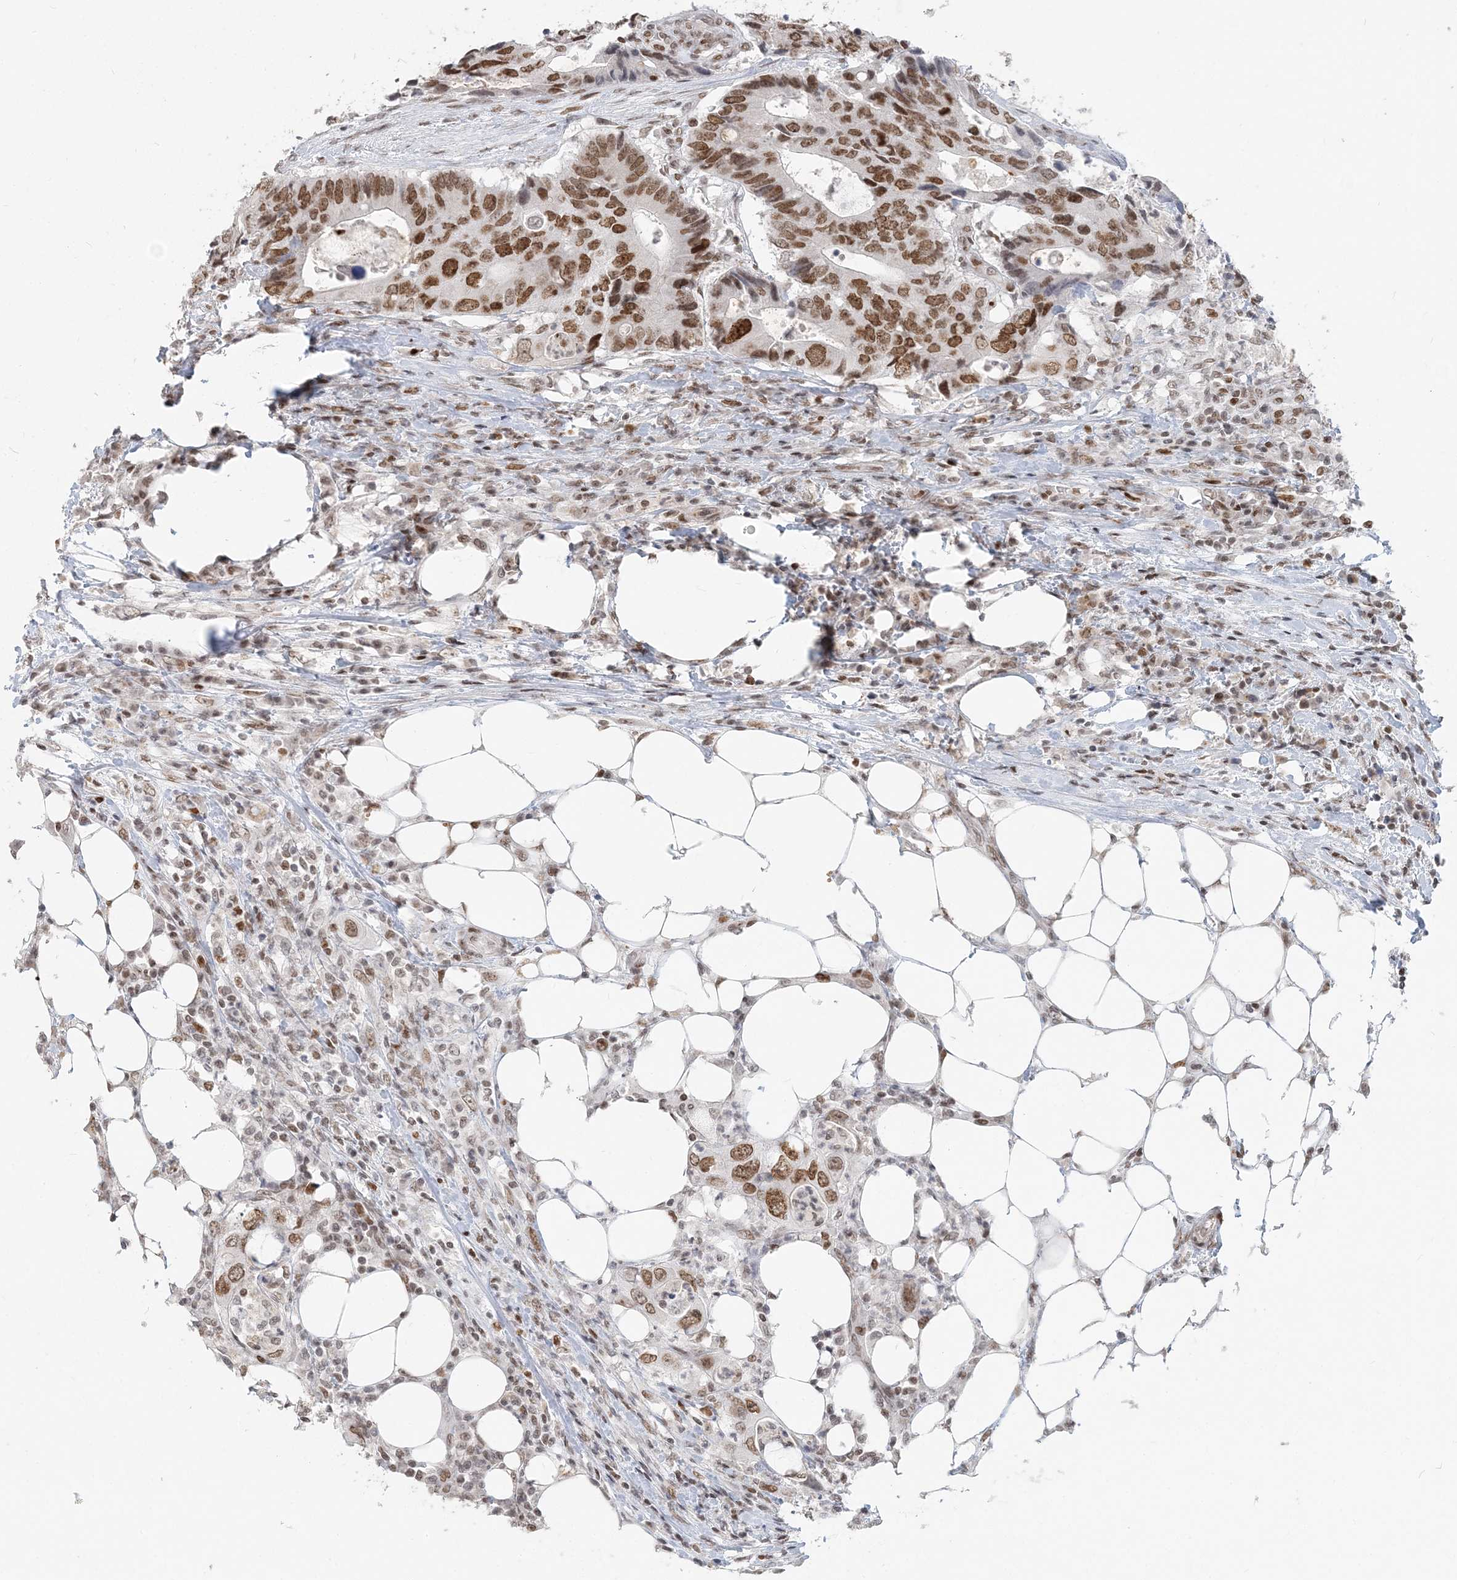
{"staining": {"intensity": "moderate", "quantity": ">75%", "location": "nuclear"}, "tissue": "colorectal cancer", "cell_type": "Tumor cells", "image_type": "cancer", "snomed": [{"axis": "morphology", "description": "Adenocarcinoma, NOS"}, {"axis": "topography", "description": "Colon"}], "caption": "Immunohistochemistry (IHC) of human colorectal cancer demonstrates medium levels of moderate nuclear expression in approximately >75% of tumor cells. (Stains: DAB (3,3'-diaminobenzidine) in brown, nuclei in blue, Microscopy: brightfield microscopy at high magnification).", "gene": "BAZ1B", "patient": {"sex": "male", "age": 71}}